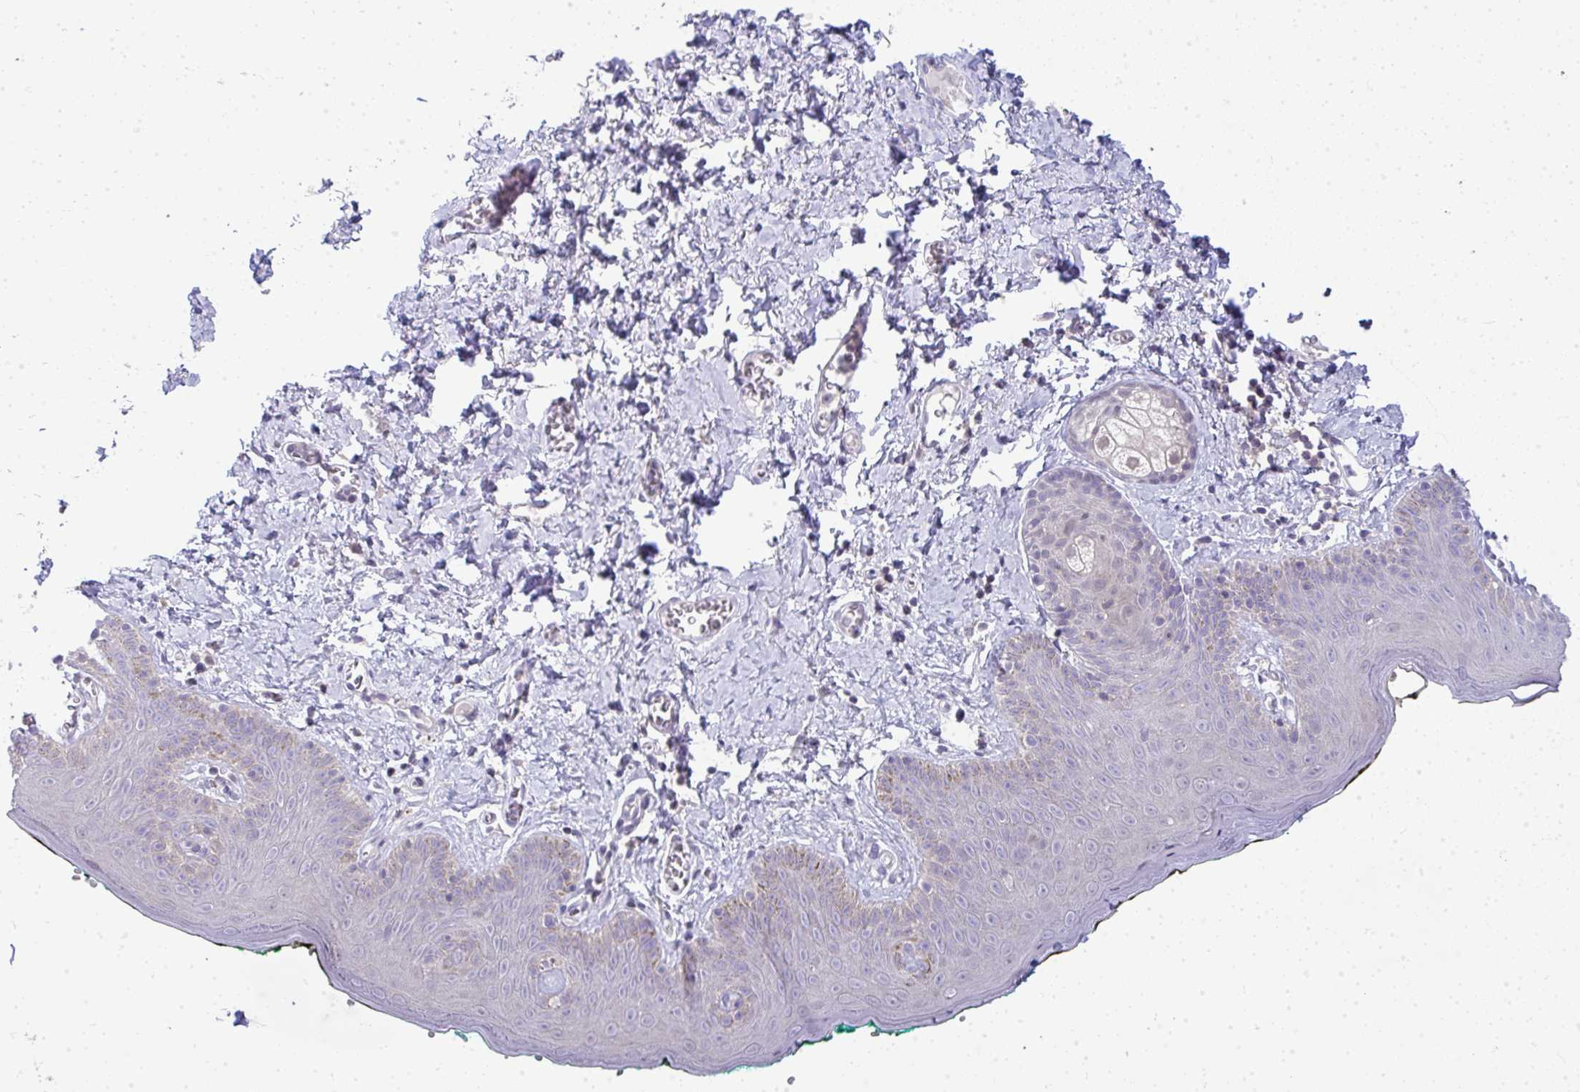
{"staining": {"intensity": "weak", "quantity": "<25%", "location": "cytoplasmic/membranous"}, "tissue": "skin", "cell_type": "Epidermal cells", "image_type": "normal", "snomed": [{"axis": "morphology", "description": "Normal tissue, NOS"}, {"axis": "topography", "description": "Vulva"}, {"axis": "topography", "description": "Peripheral nerve tissue"}], "caption": "This is a histopathology image of immunohistochemistry staining of benign skin, which shows no expression in epidermal cells. (Stains: DAB (3,3'-diaminobenzidine) immunohistochemistry with hematoxylin counter stain, Microscopy: brightfield microscopy at high magnification).", "gene": "VPS4B", "patient": {"sex": "female", "age": 66}}